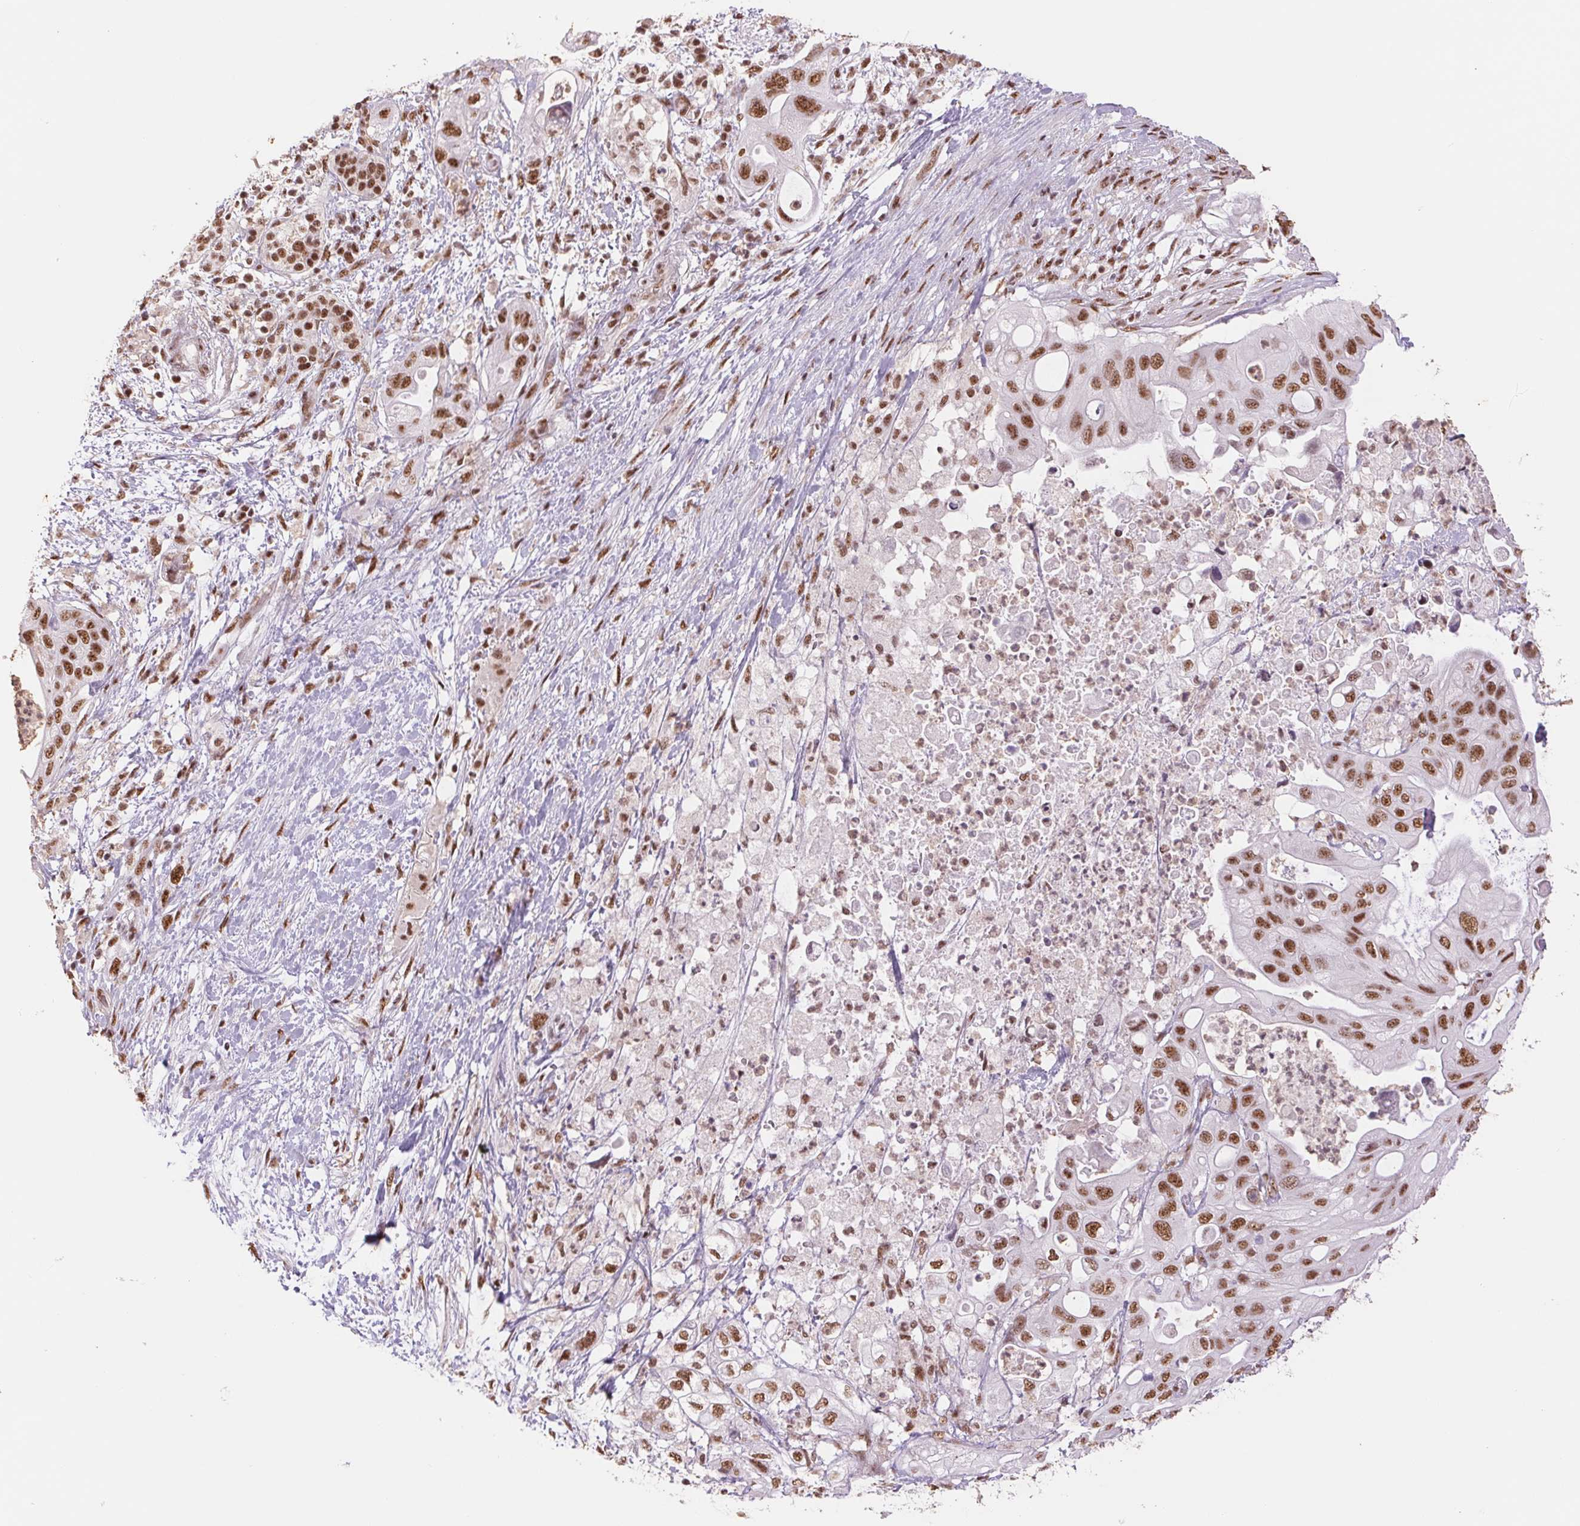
{"staining": {"intensity": "moderate", "quantity": ">75%", "location": "nuclear"}, "tissue": "pancreatic cancer", "cell_type": "Tumor cells", "image_type": "cancer", "snomed": [{"axis": "morphology", "description": "Adenocarcinoma, NOS"}, {"axis": "topography", "description": "Pancreas"}], "caption": "Immunohistochemistry (IHC) (DAB) staining of pancreatic cancer (adenocarcinoma) displays moderate nuclear protein expression in approximately >75% of tumor cells.", "gene": "SREK1", "patient": {"sex": "female", "age": 72}}